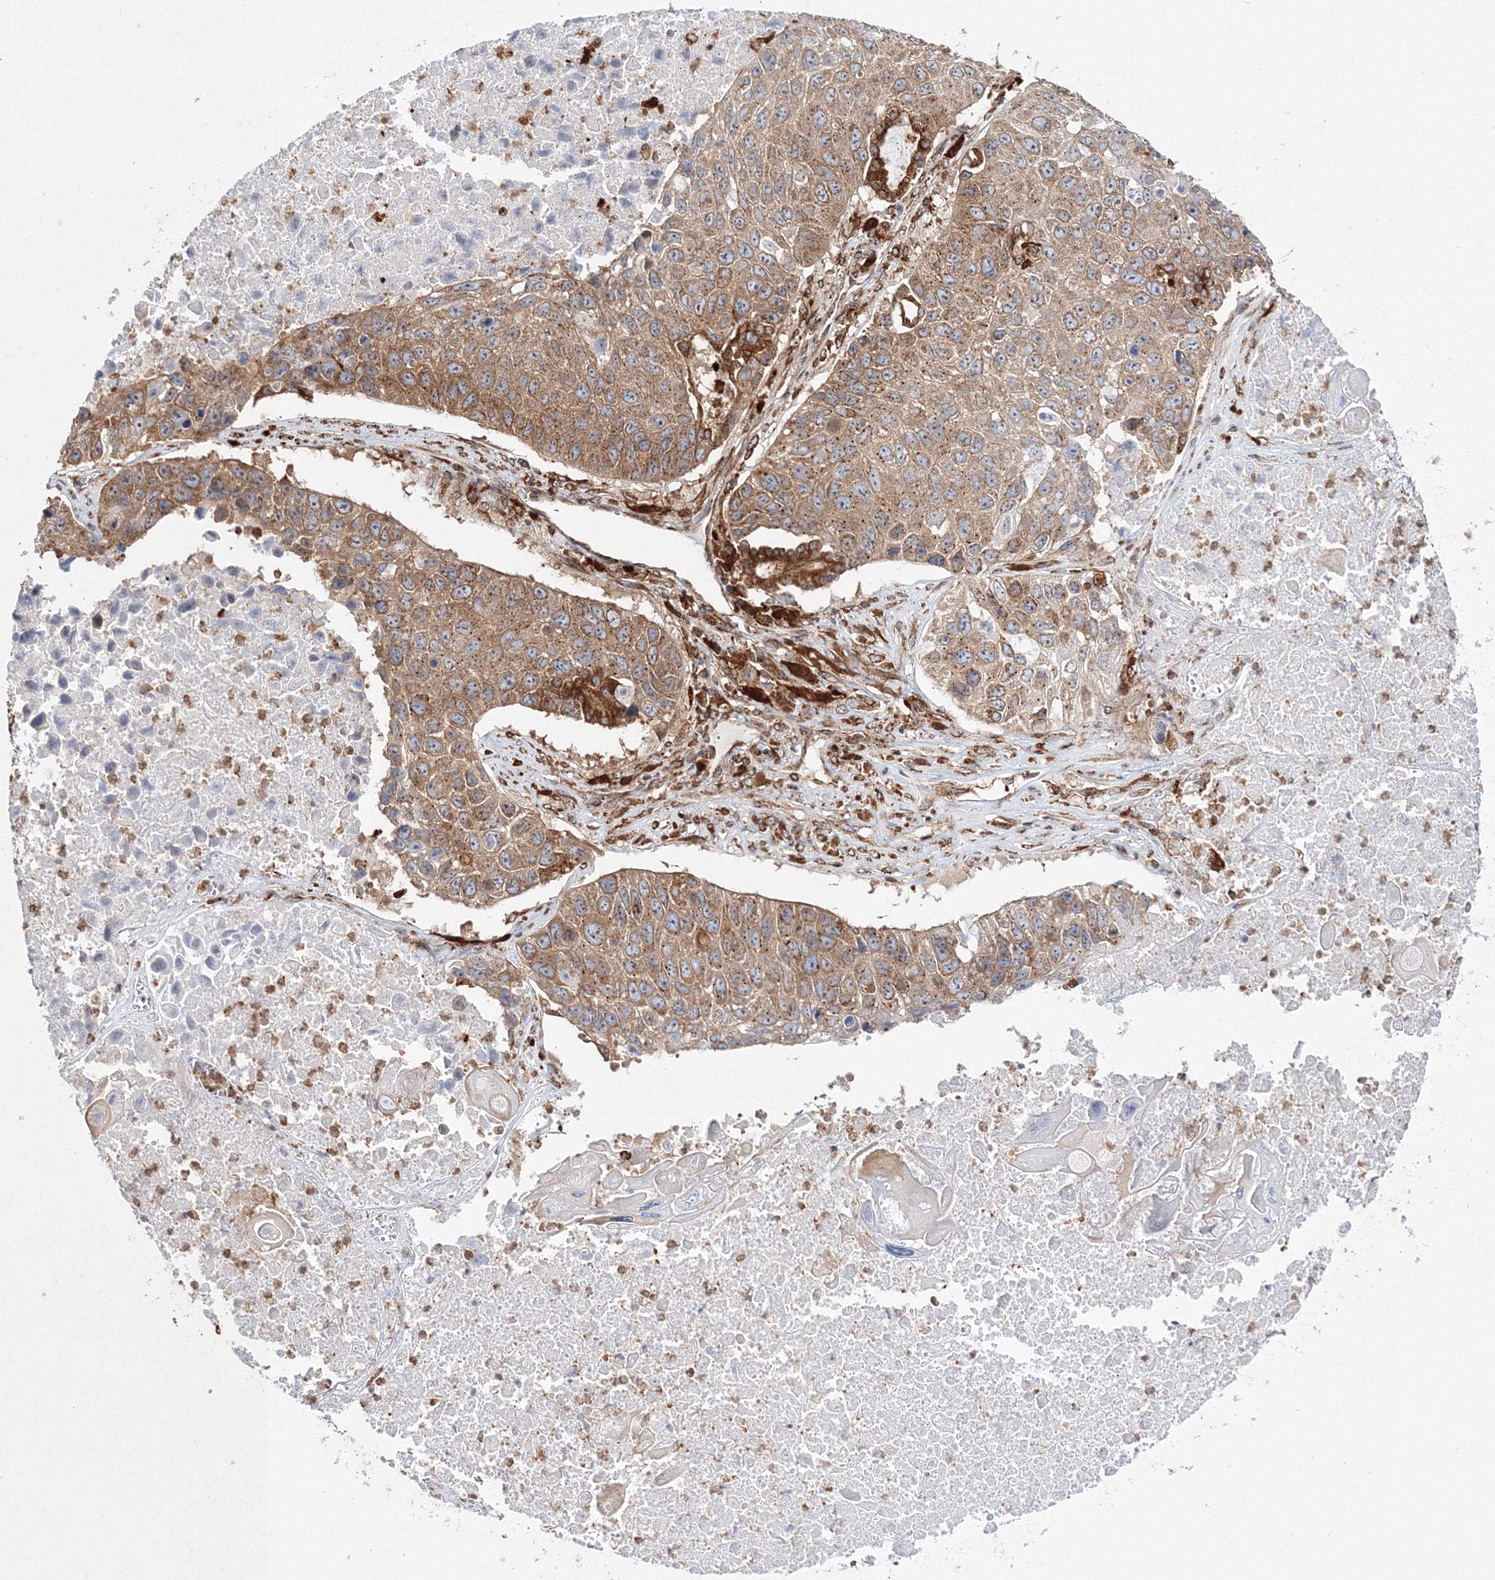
{"staining": {"intensity": "moderate", "quantity": ">75%", "location": "cytoplasmic/membranous"}, "tissue": "lung cancer", "cell_type": "Tumor cells", "image_type": "cancer", "snomed": [{"axis": "morphology", "description": "Squamous cell carcinoma, NOS"}, {"axis": "topography", "description": "Lung"}], "caption": "A histopathology image of squamous cell carcinoma (lung) stained for a protein displays moderate cytoplasmic/membranous brown staining in tumor cells.", "gene": "ARCN1", "patient": {"sex": "male", "age": 61}}